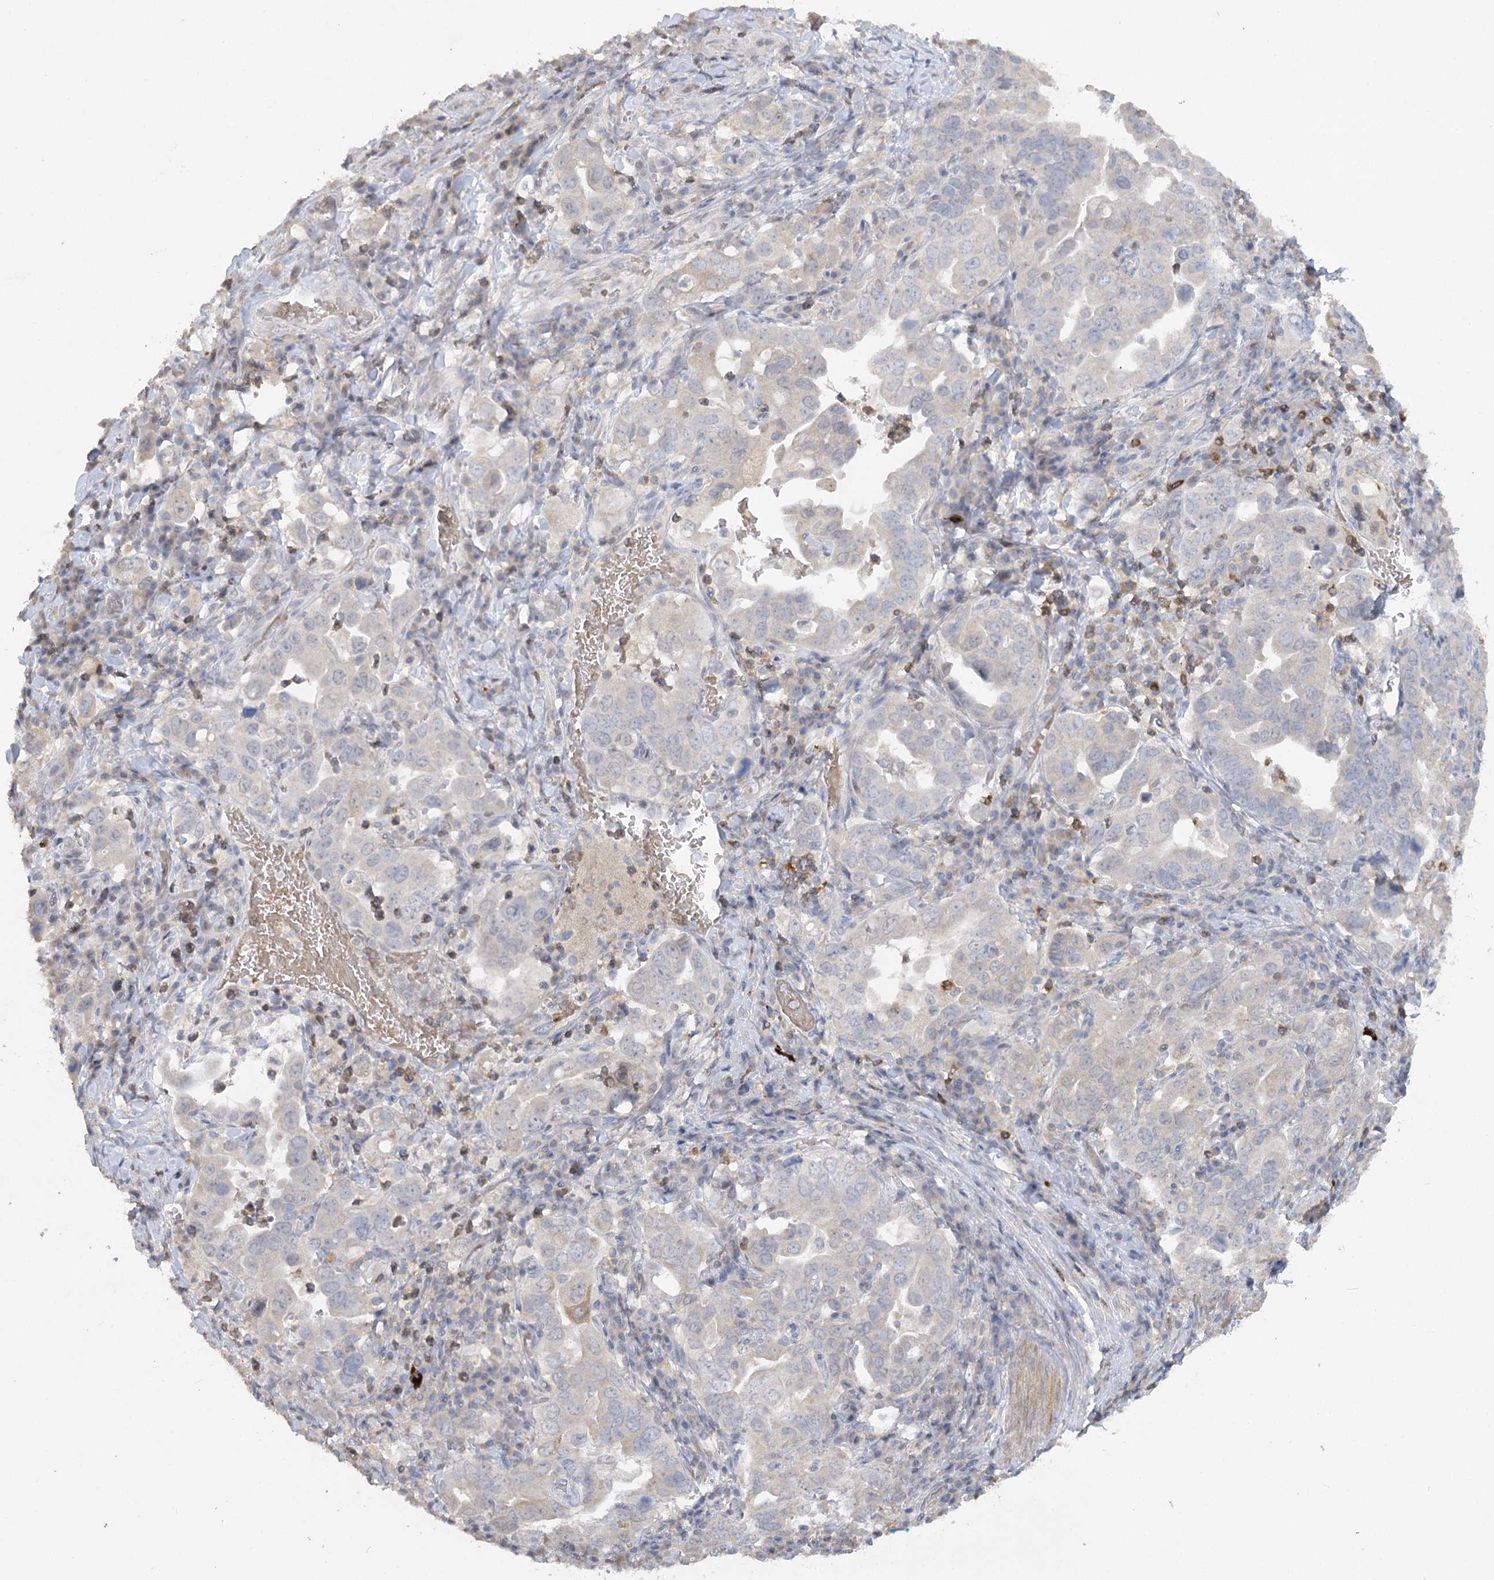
{"staining": {"intensity": "negative", "quantity": "none", "location": "none"}, "tissue": "stomach cancer", "cell_type": "Tumor cells", "image_type": "cancer", "snomed": [{"axis": "morphology", "description": "Adenocarcinoma, NOS"}, {"axis": "topography", "description": "Stomach, upper"}], "caption": "Image shows no protein positivity in tumor cells of adenocarcinoma (stomach) tissue. (DAB (3,3'-diaminobenzidine) immunohistochemistry, high magnification).", "gene": "TRAF3IP1", "patient": {"sex": "male", "age": 62}}